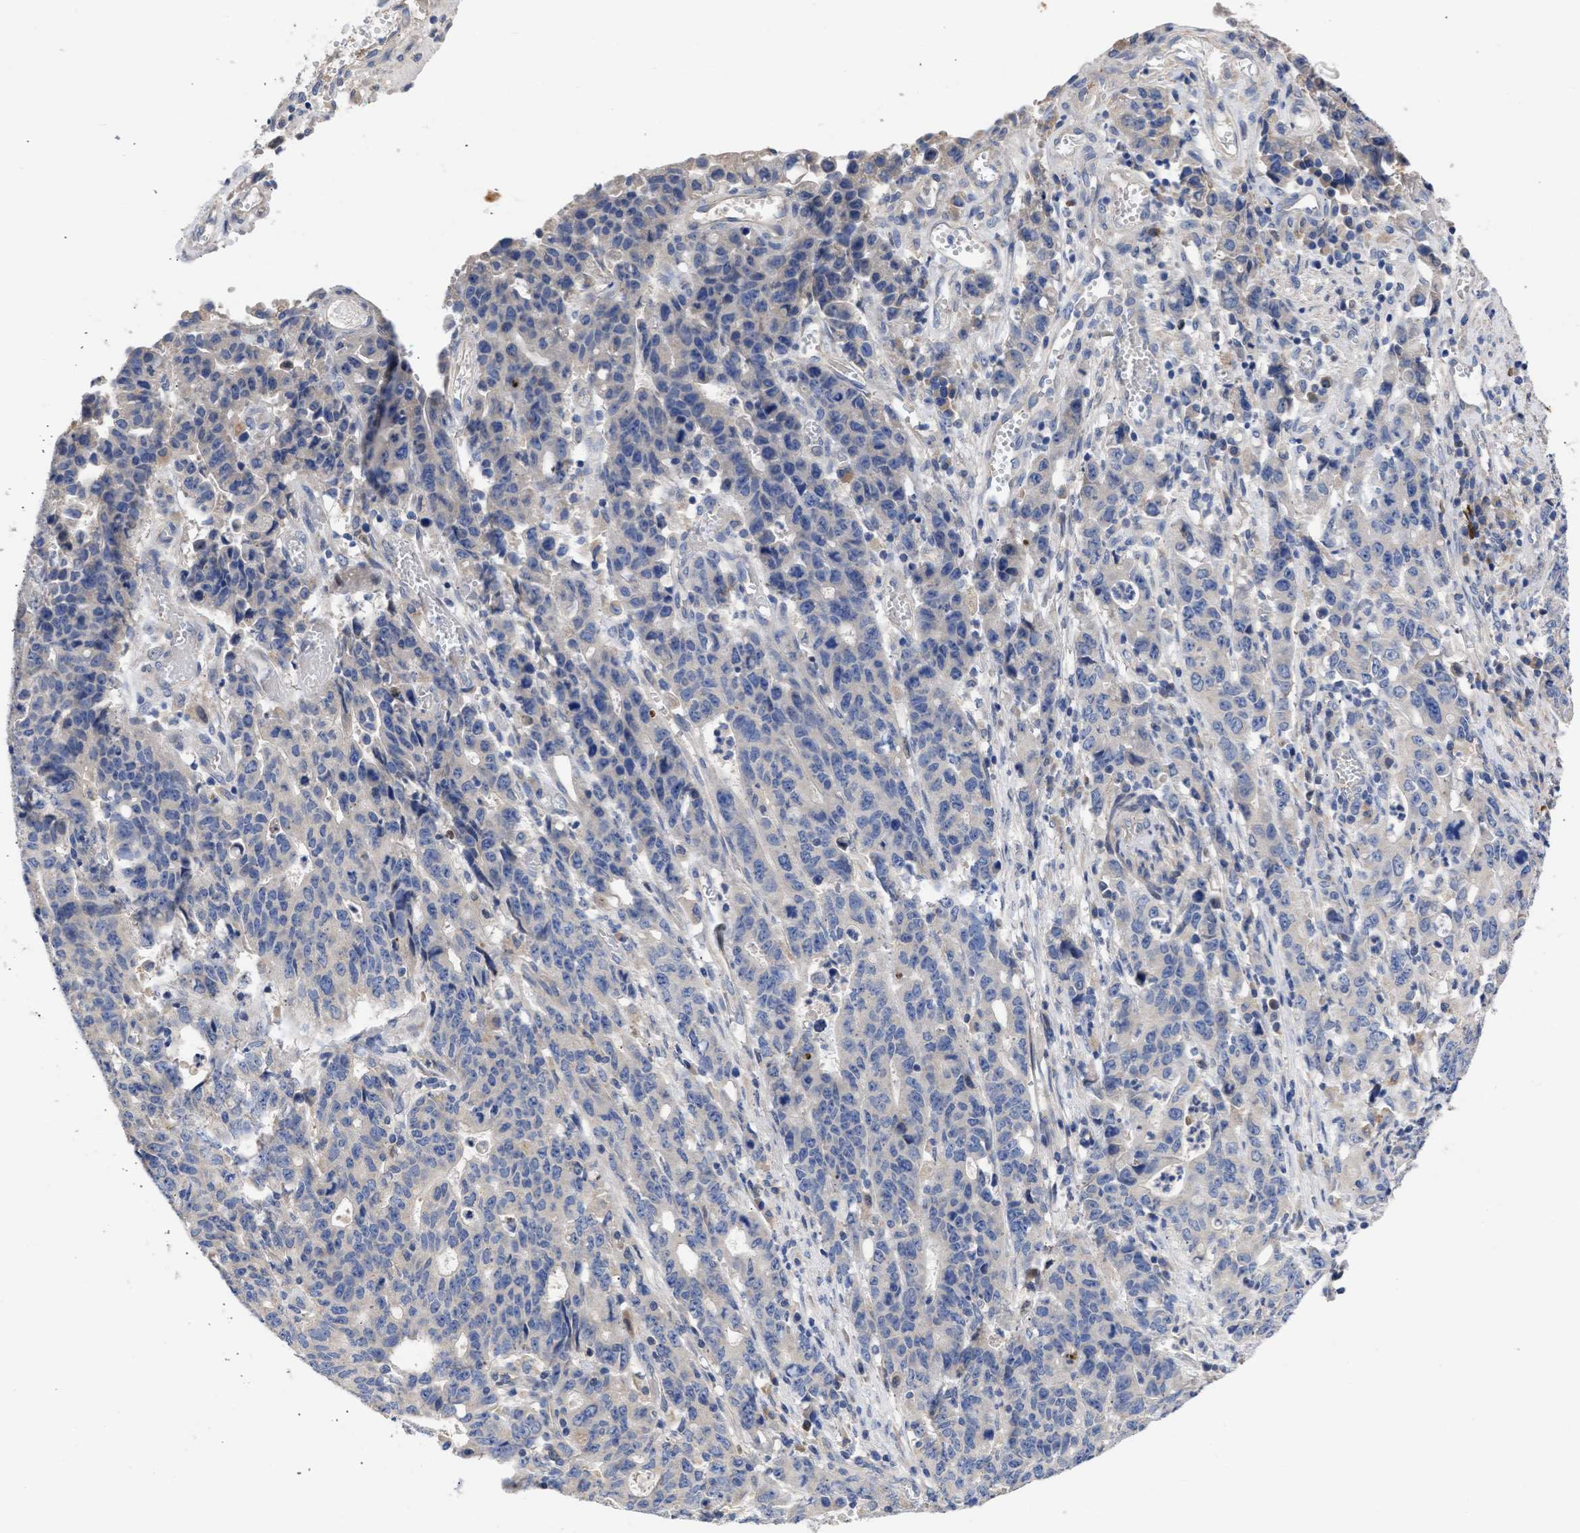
{"staining": {"intensity": "negative", "quantity": "none", "location": "none"}, "tissue": "stomach cancer", "cell_type": "Tumor cells", "image_type": "cancer", "snomed": [{"axis": "morphology", "description": "Adenocarcinoma, NOS"}, {"axis": "topography", "description": "Stomach, upper"}], "caption": "This is an immunohistochemistry photomicrograph of stomach adenocarcinoma. There is no expression in tumor cells.", "gene": "ARHGEF4", "patient": {"sex": "male", "age": 69}}